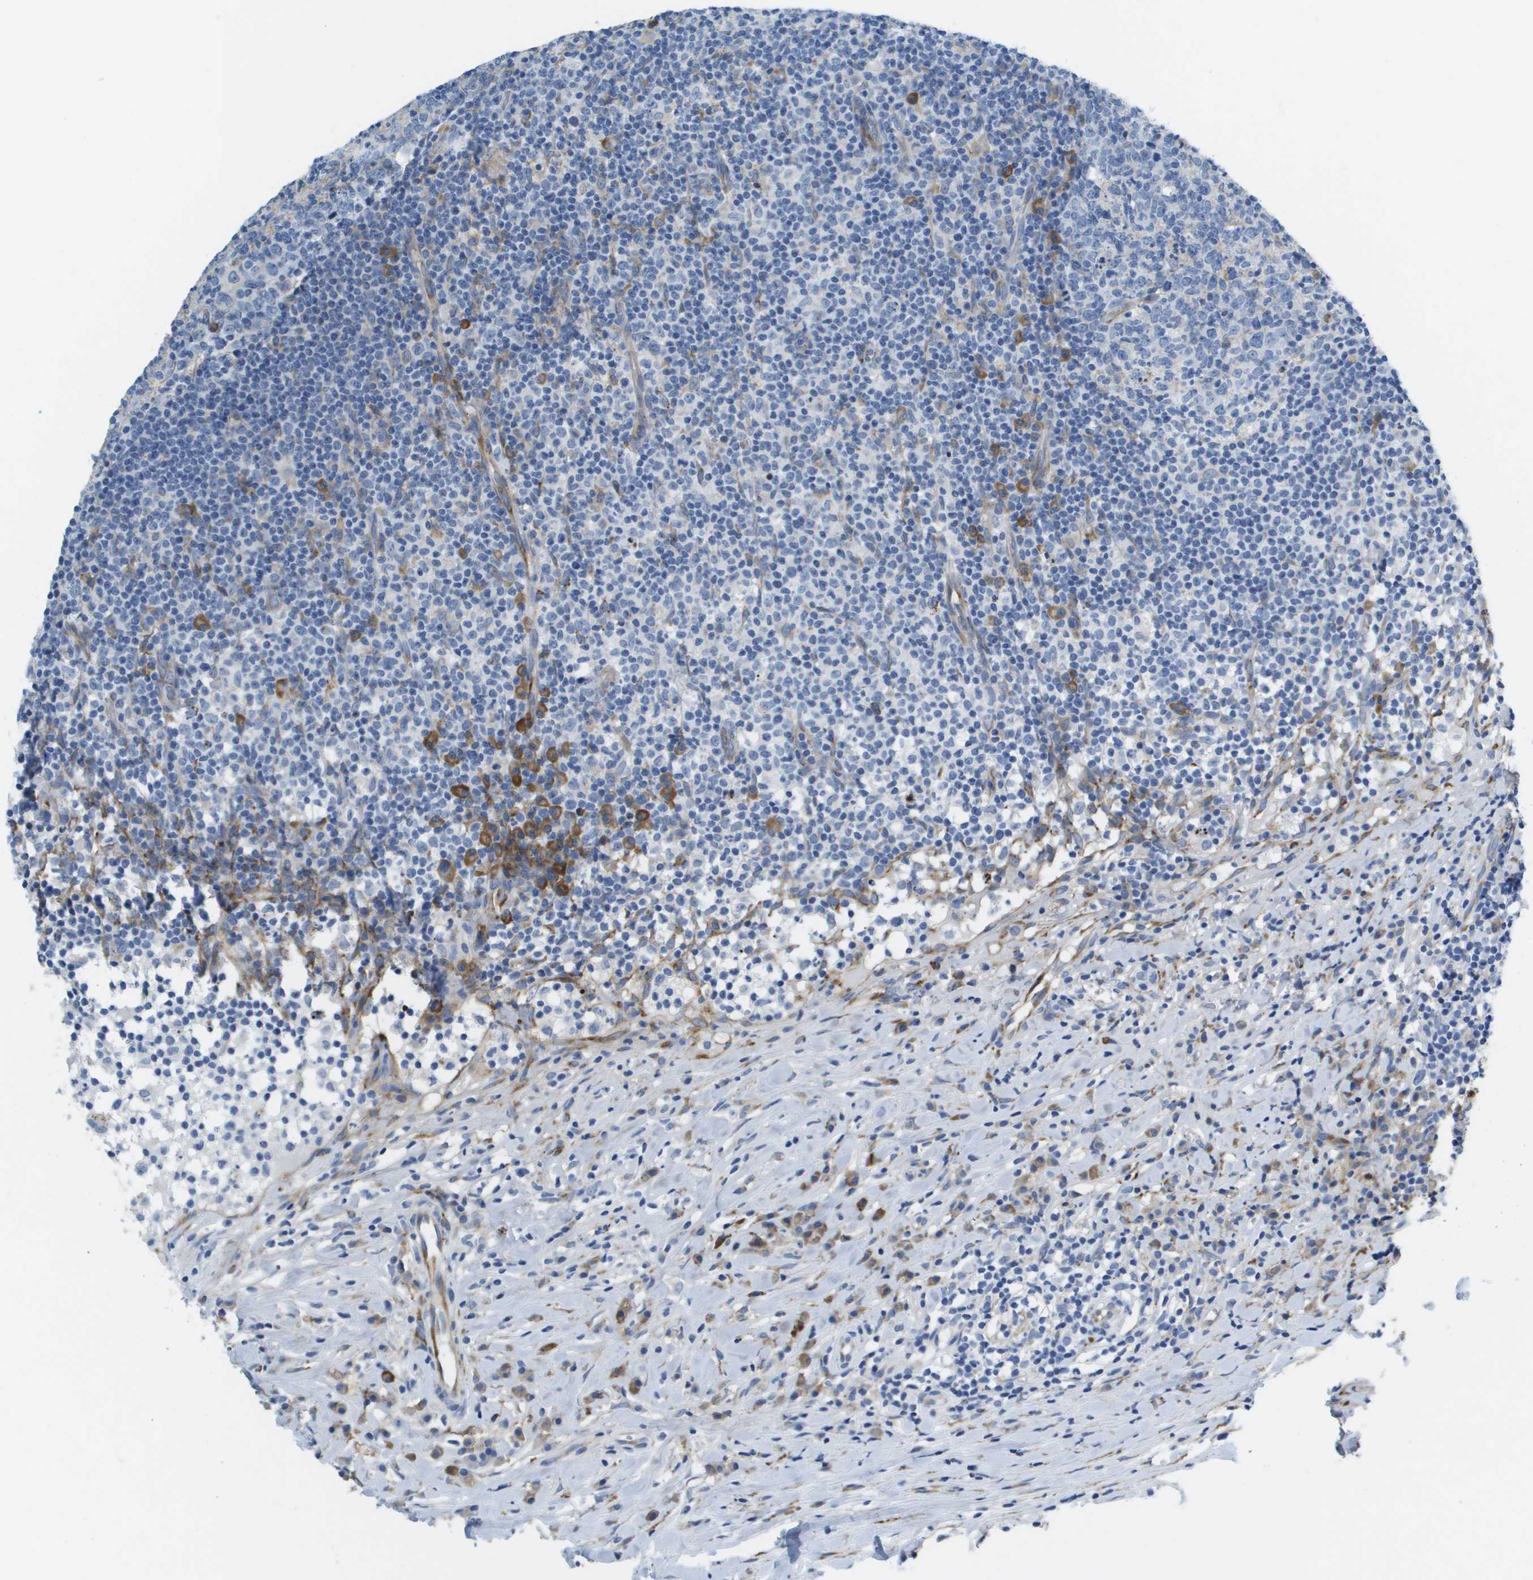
{"staining": {"intensity": "moderate", "quantity": "<25%", "location": "cytoplasmic/membranous"}, "tissue": "lymph node", "cell_type": "Germinal center cells", "image_type": "normal", "snomed": [{"axis": "morphology", "description": "Normal tissue, NOS"}, {"axis": "morphology", "description": "Inflammation, NOS"}, {"axis": "topography", "description": "Lymph node"}], "caption": "Human lymph node stained with a brown dye displays moderate cytoplasmic/membranous positive positivity in approximately <25% of germinal center cells.", "gene": "ST3GAL2", "patient": {"sex": "male", "age": 55}}